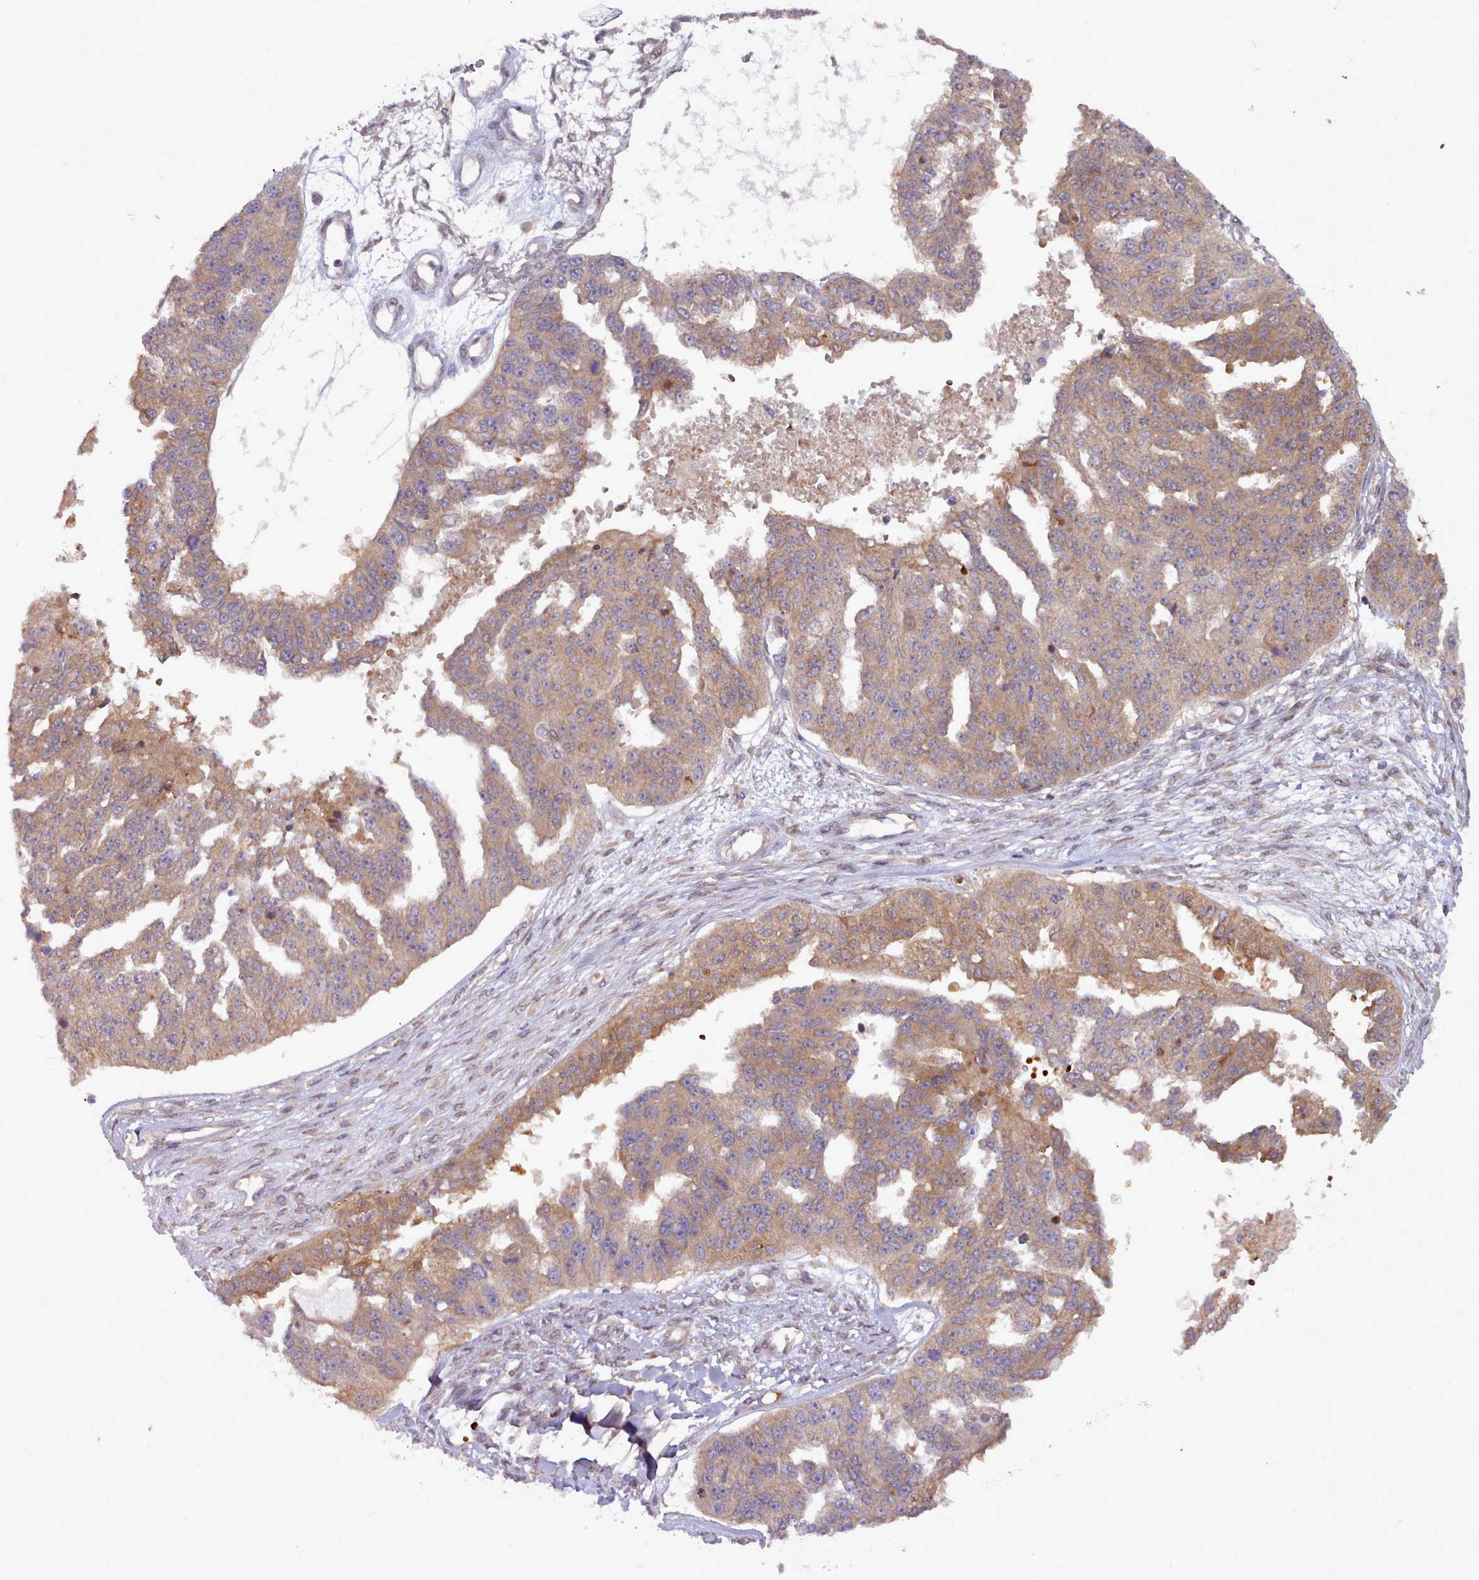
{"staining": {"intensity": "moderate", "quantity": ">75%", "location": "cytoplasmic/membranous"}, "tissue": "ovarian cancer", "cell_type": "Tumor cells", "image_type": "cancer", "snomed": [{"axis": "morphology", "description": "Cystadenocarcinoma, serous, NOS"}, {"axis": "topography", "description": "Ovary"}], "caption": "There is medium levels of moderate cytoplasmic/membranous positivity in tumor cells of ovarian serous cystadenocarcinoma, as demonstrated by immunohistochemical staining (brown color).", "gene": "UBE2G1", "patient": {"sex": "female", "age": 58}}